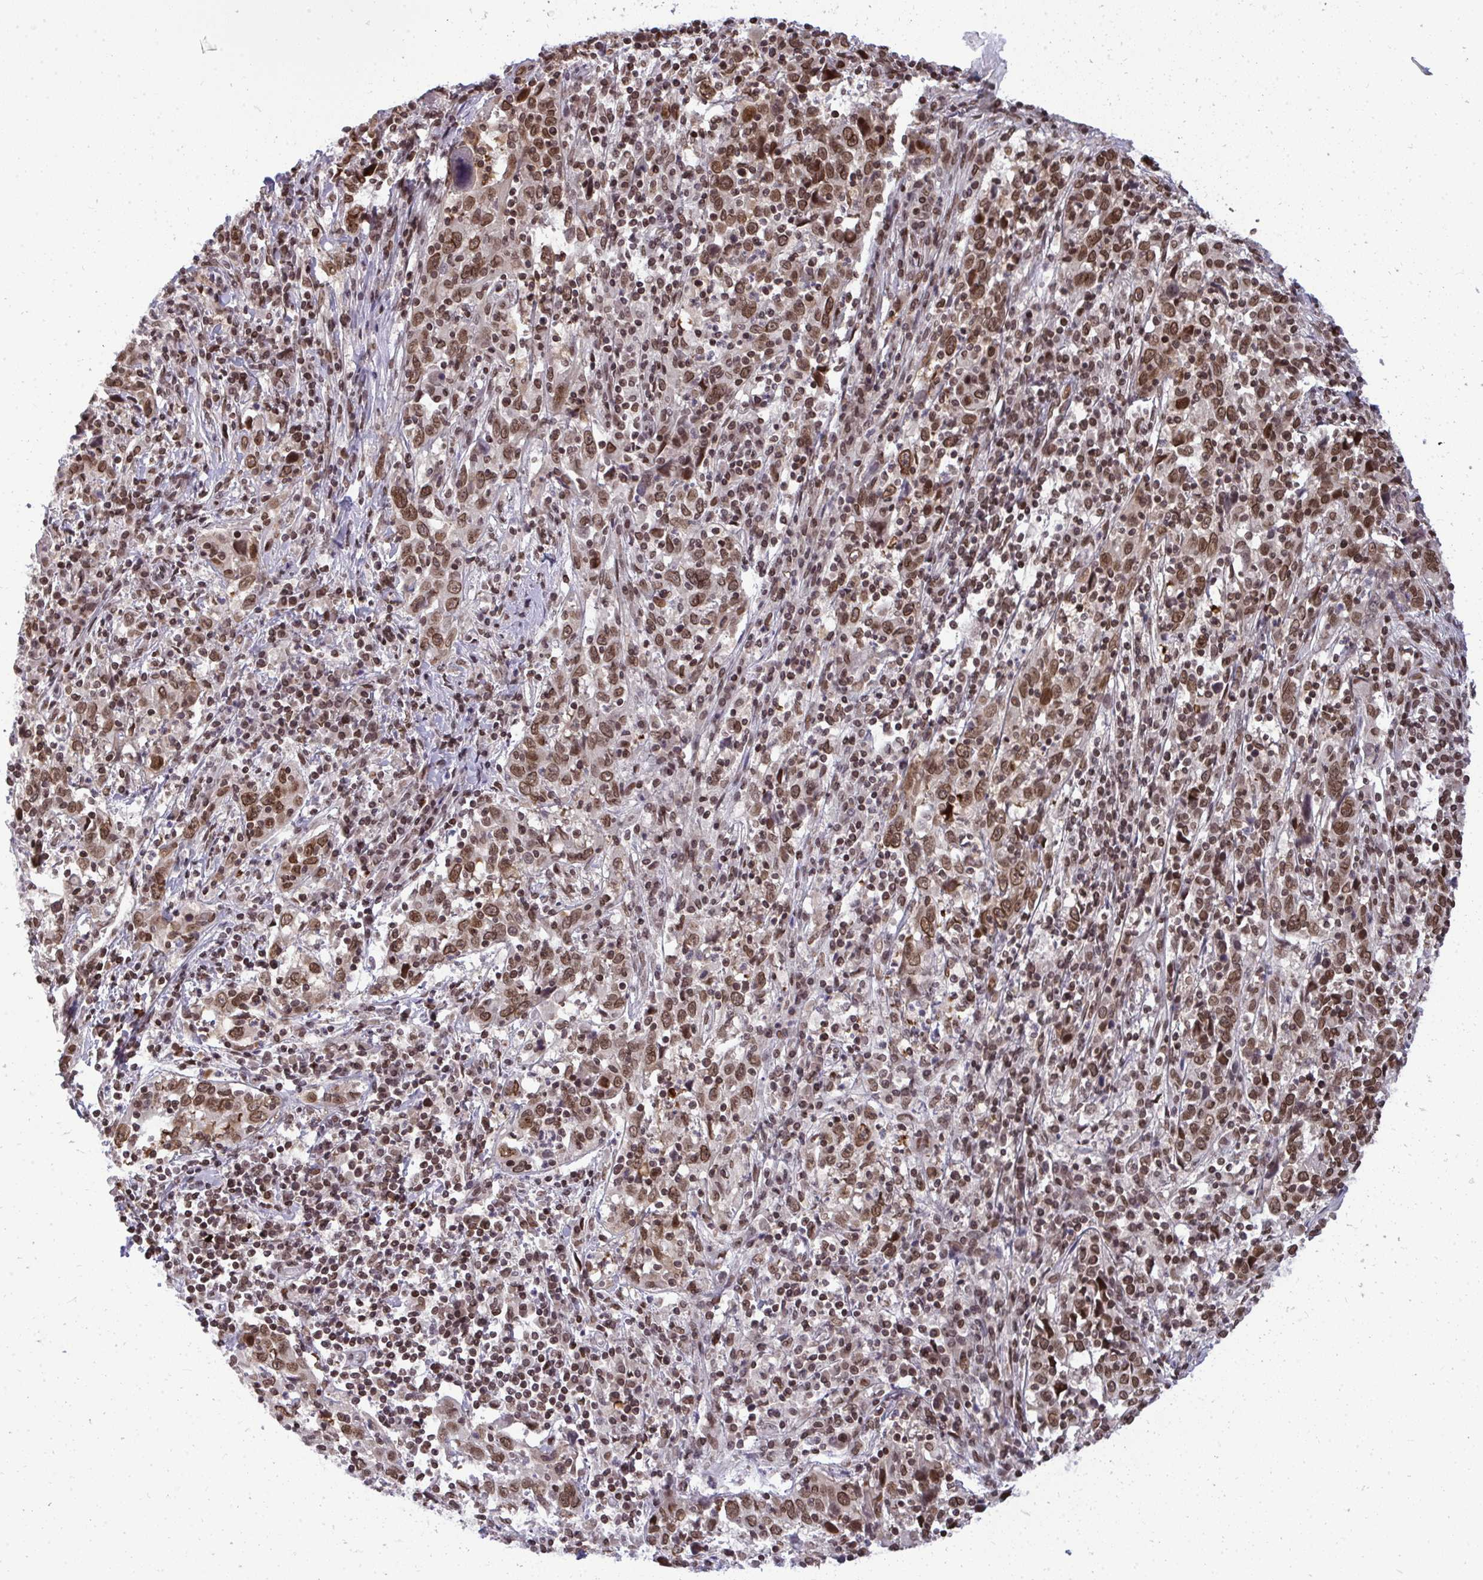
{"staining": {"intensity": "moderate", "quantity": ">75%", "location": "nuclear"}, "tissue": "cervical cancer", "cell_type": "Tumor cells", "image_type": "cancer", "snomed": [{"axis": "morphology", "description": "Squamous cell carcinoma, NOS"}, {"axis": "topography", "description": "Cervix"}], "caption": "This micrograph demonstrates immunohistochemistry staining of human cervical cancer (squamous cell carcinoma), with medium moderate nuclear expression in approximately >75% of tumor cells.", "gene": "JPT1", "patient": {"sex": "female", "age": 46}}